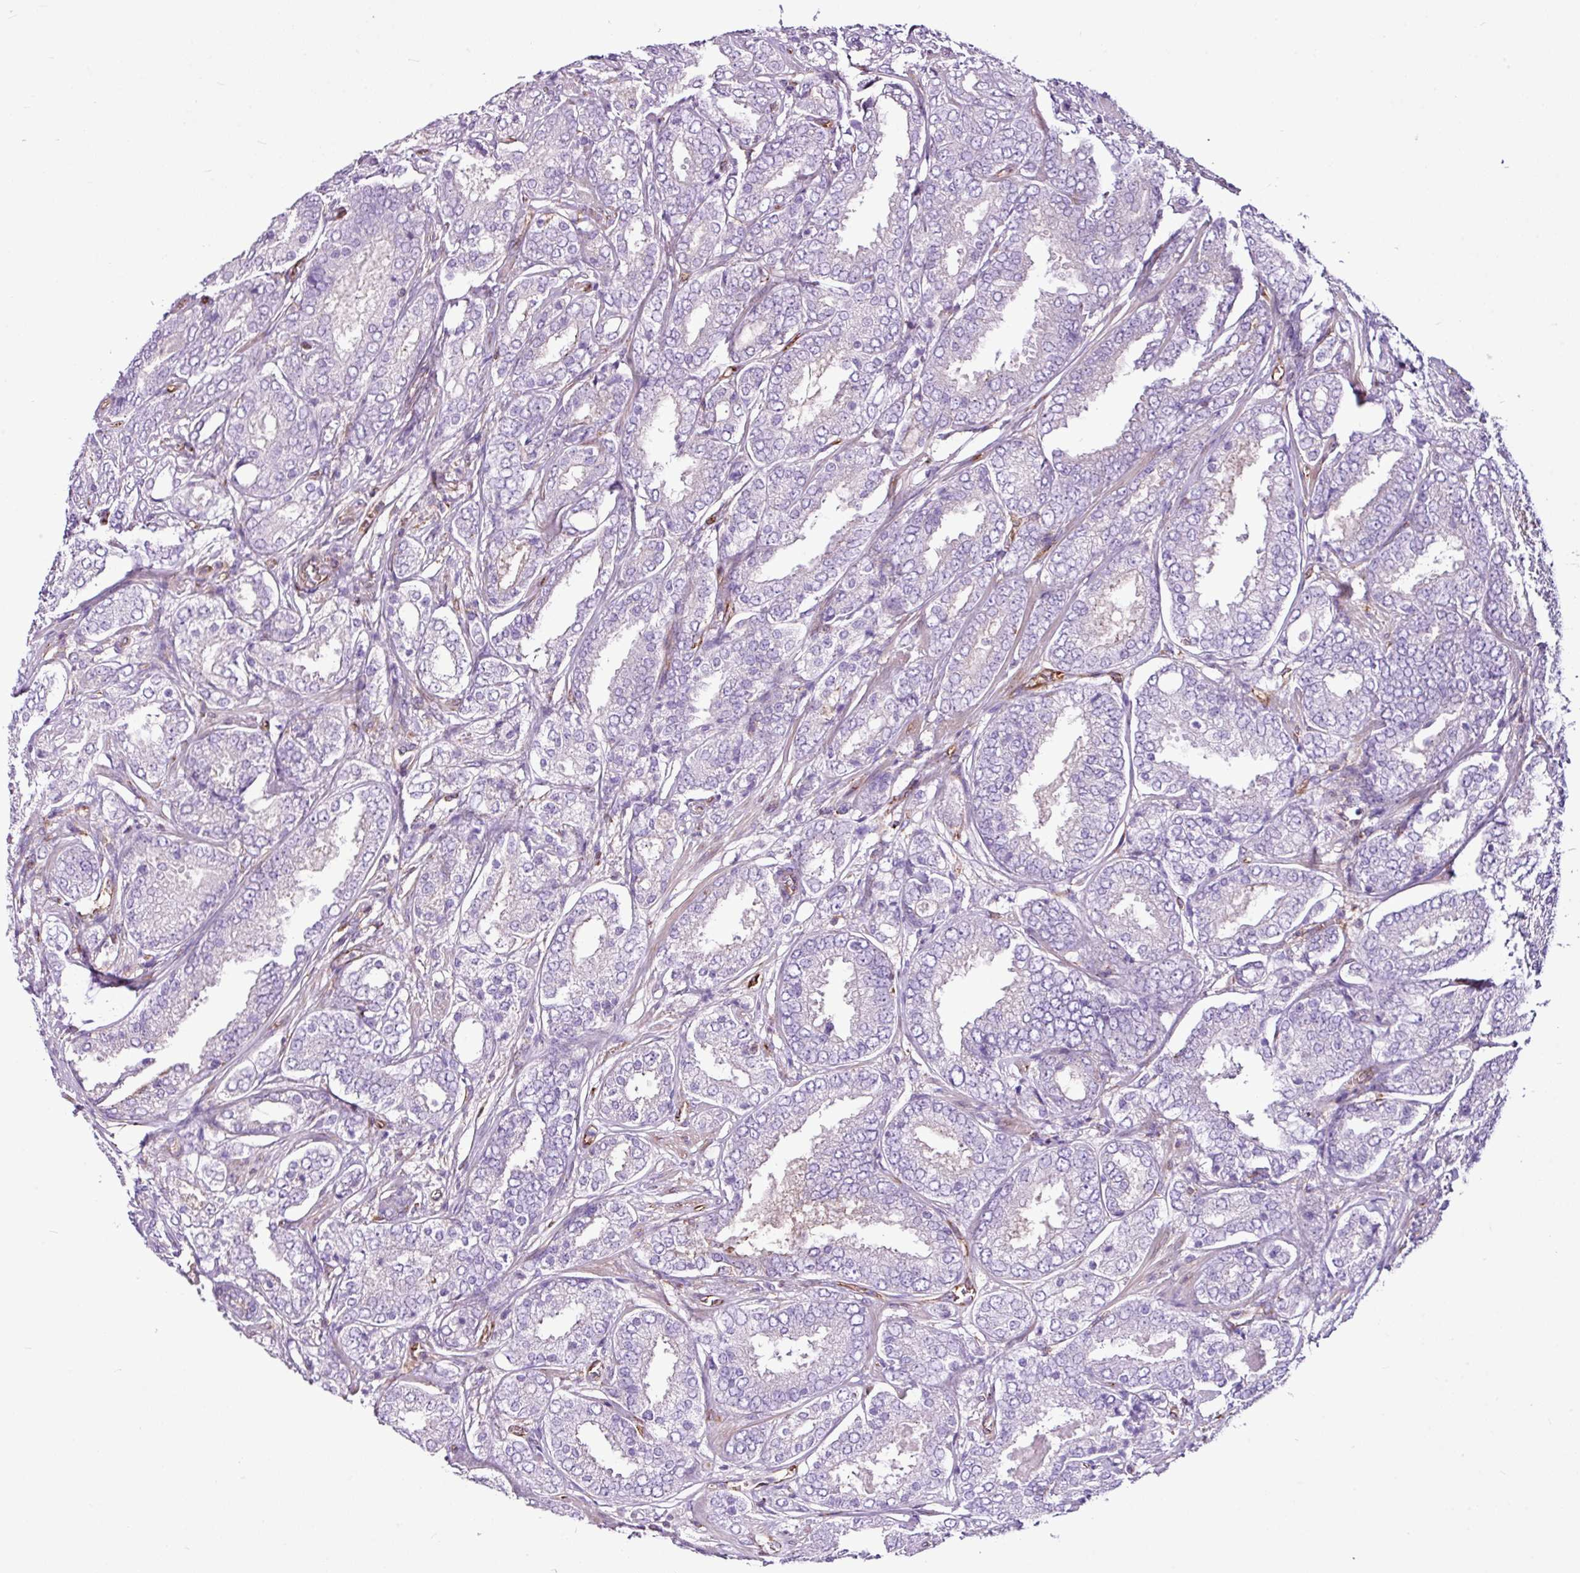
{"staining": {"intensity": "negative", "quantity": "none", "location": "none"}, "tissue": "prostate cancer", "cell_type": "Tumor cells", "image_type": "cancer", "snomed": [{"axis": "morphology", "description": "Adenocarcinoma, High grade"}, {"axis": "topography", "description": "Prostate"}], "caption": "Histopathology image shows no significant protein expression in tumor cells of prostate cancer (adenocarcinoma (high-grade)).", "gene": "EME2", "patient": {"sex": "male", "age": 63}}